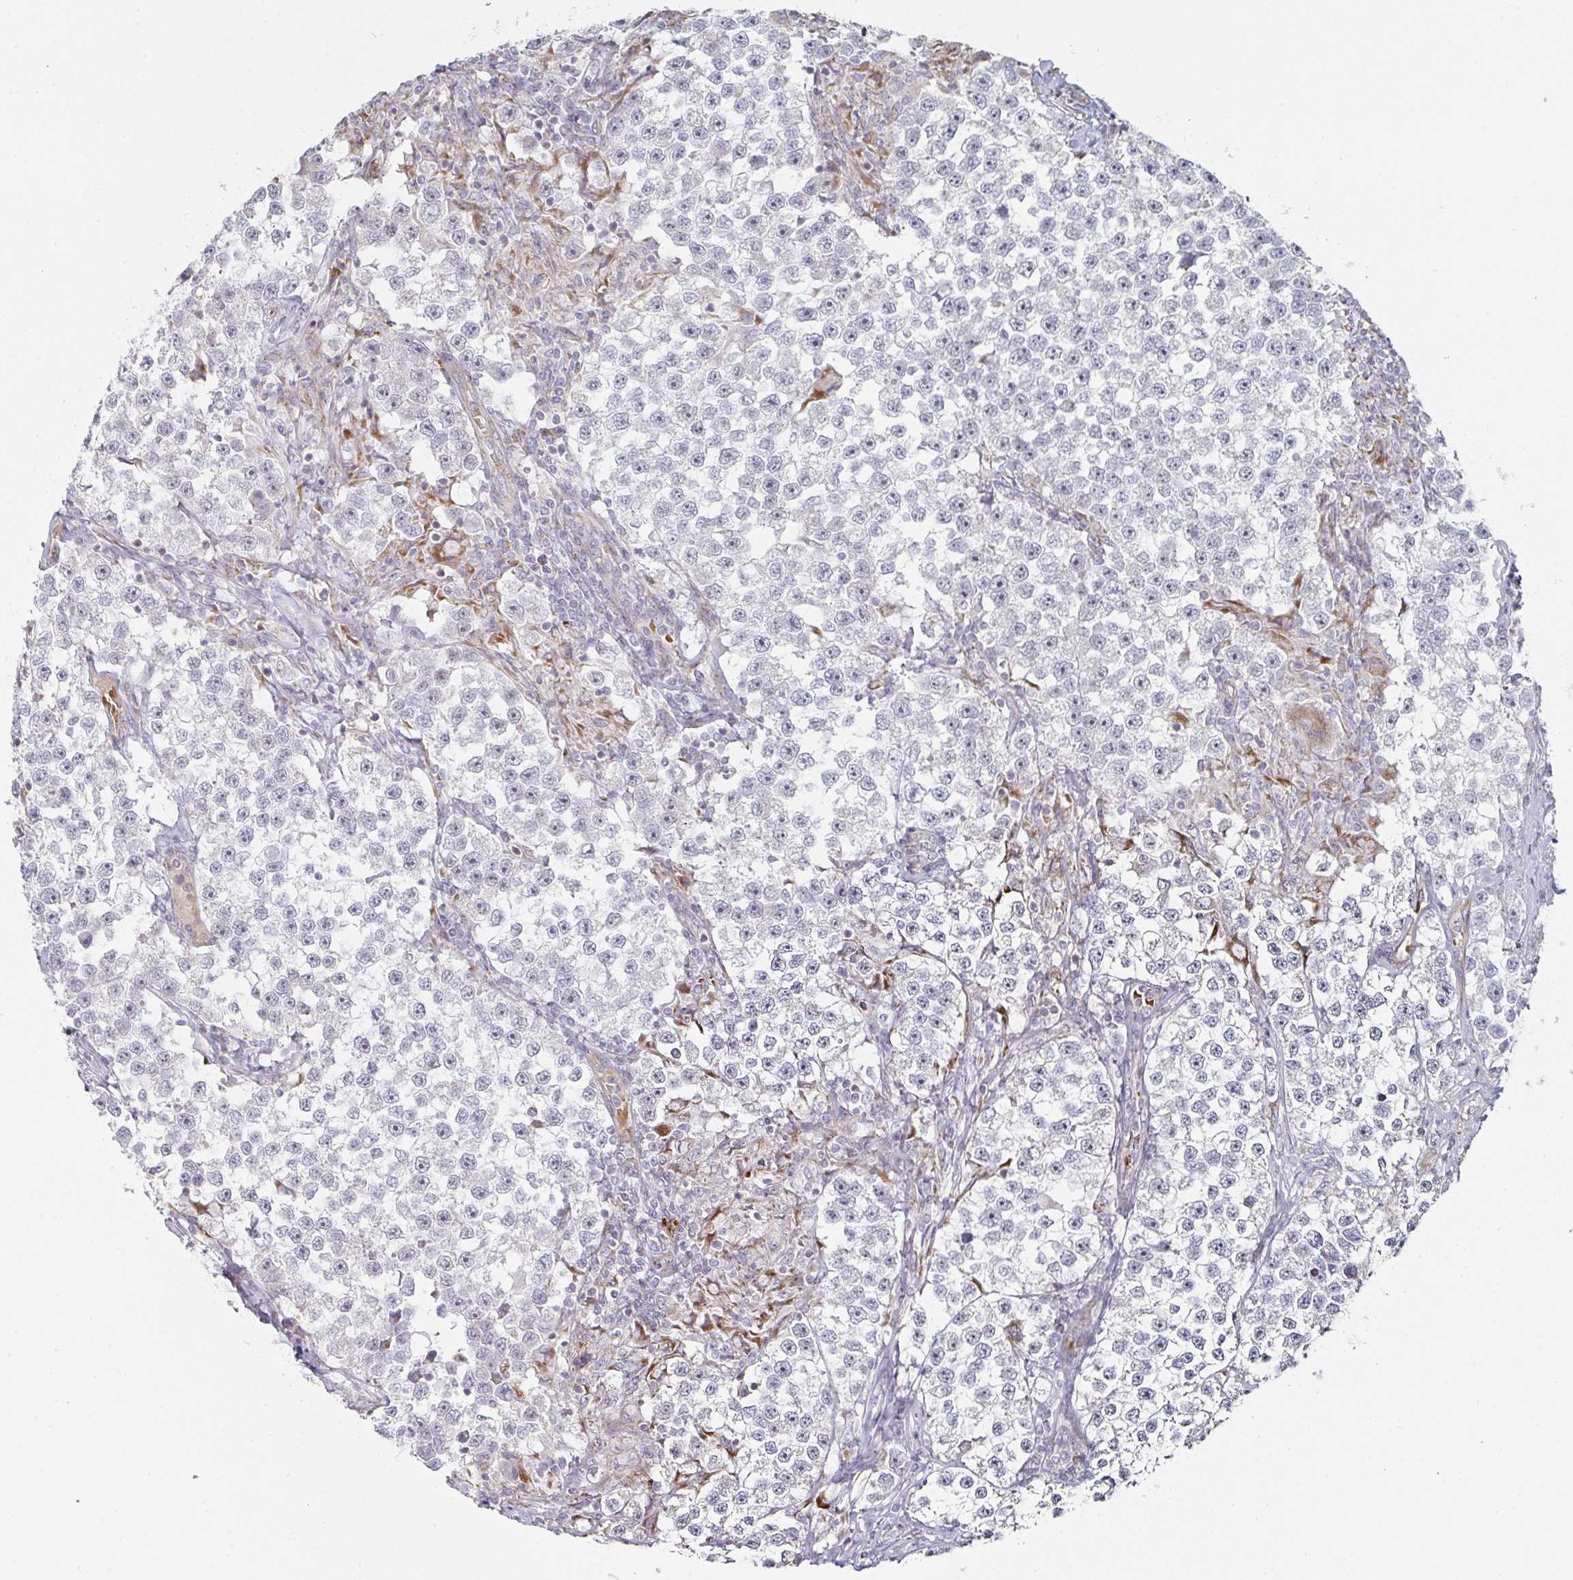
{"staining": {"intensity": "negative", "quantity": "none", "location": "none"}, "tissue": "testis cancer", "cell_type": "Tumor cells", "image_type": "cancer", "snomed": [{"axis": "morphology", "description": "Seminoma, NOS"}, {"axis": "topography", "description": "Testis"}], "caption": "The photomicrograph reveals no staining of tumor cells in testis cancer (seminoma). Brightfield microscopy of IHC stained with DAB (brown) and hematoxylin (blue), captured at high magnification.", "gene": "ZNF526", "patient": {"sex": "male", "age": 46}}